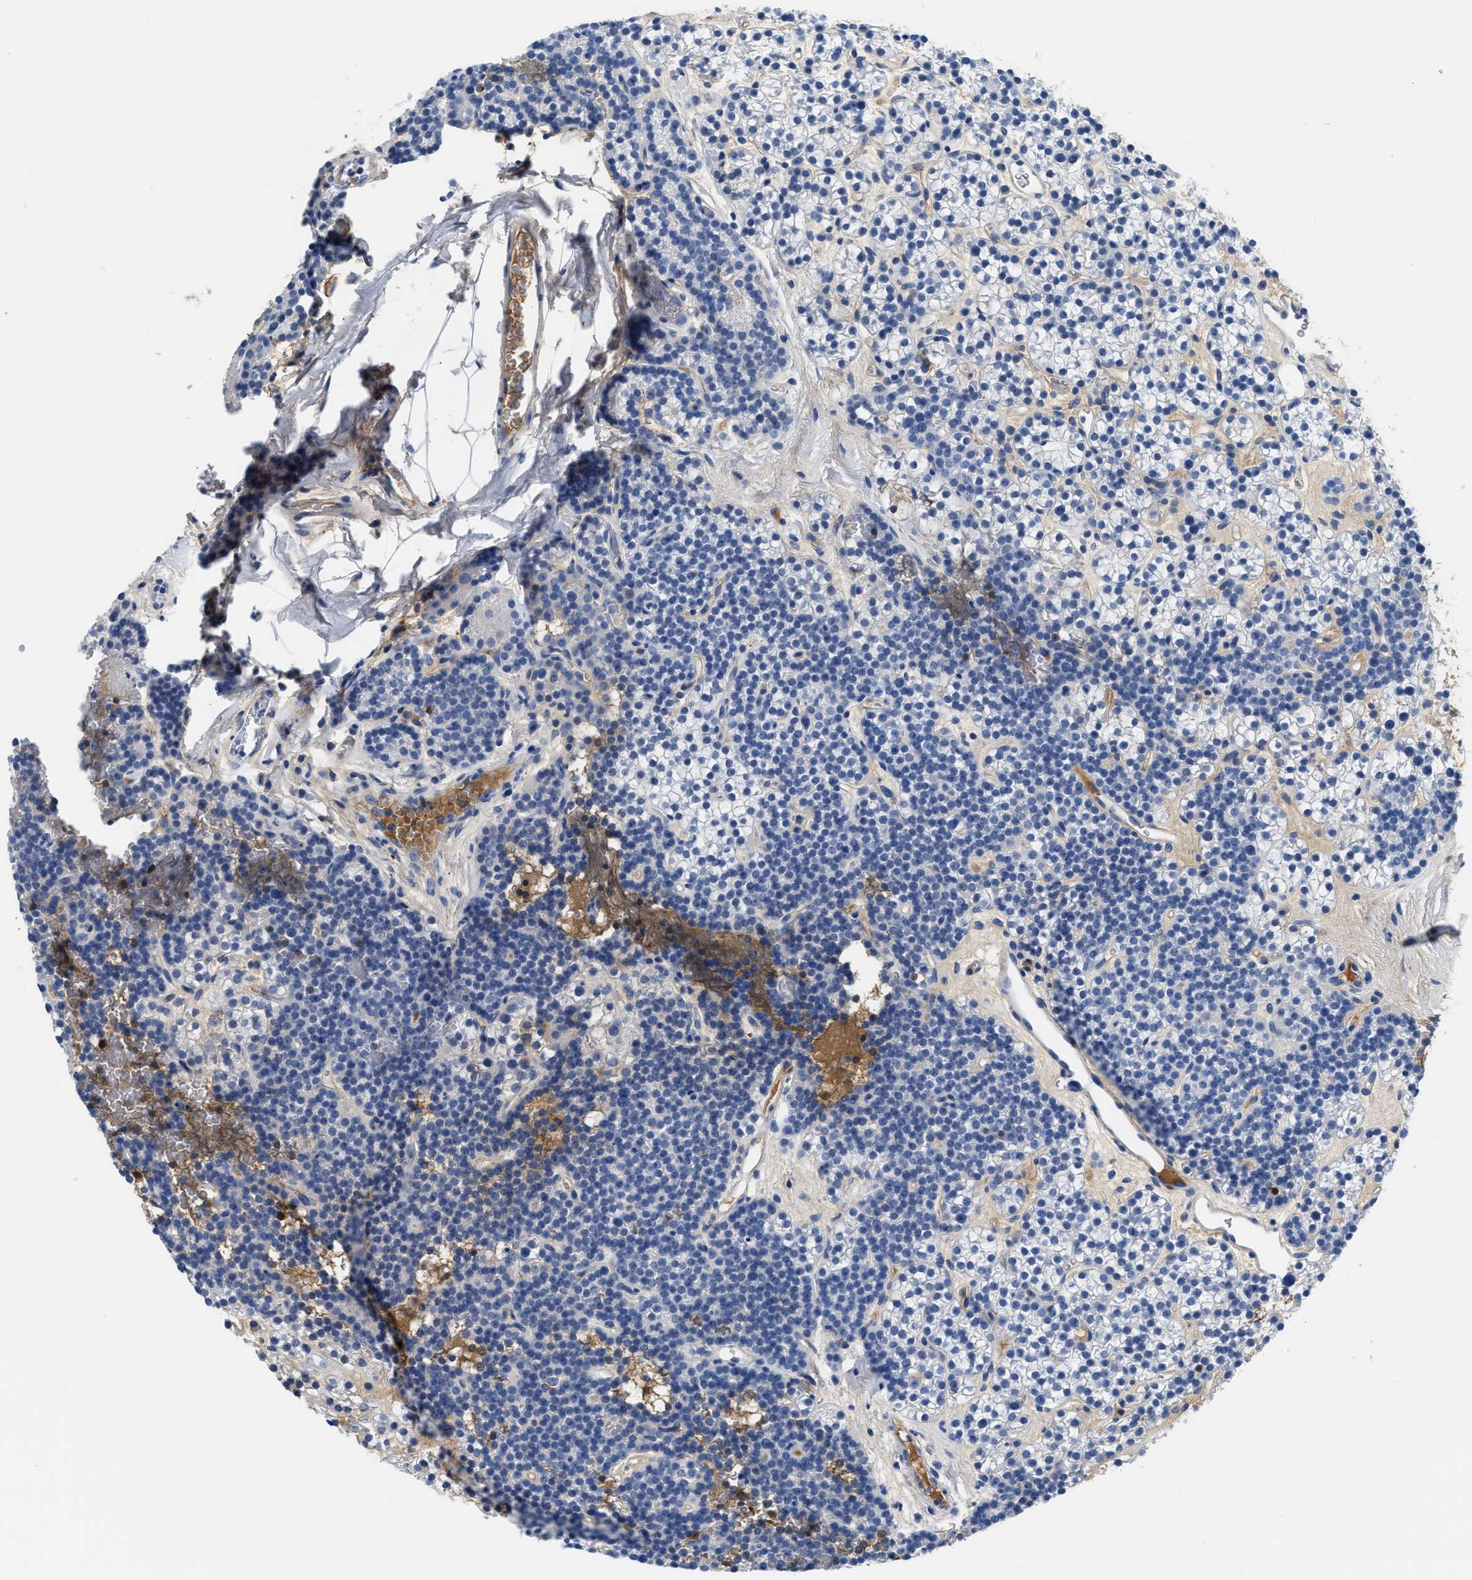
{"staining": {"intensity": "negative", "quantity": "none", "location": "none"}, "tissue": "parathyroid gland", "cell_type": "Glandular cells", "image_type": "normal", "snomed": [{"axis": "morphology", "description": "Normal tissue, NOS"}, {"axis": "morphology", "description": "Adenoma, NOS"}, {"axis": "topography", "description": "Parathyroid gland"}], "caption": "High power microscopy image of an immunohistochemistry image of unremarkable parathyroid gland, revealing no significant positivity in glandular cells.", "gene": "GC", "patient": {"sex": "female", "age": 54}}